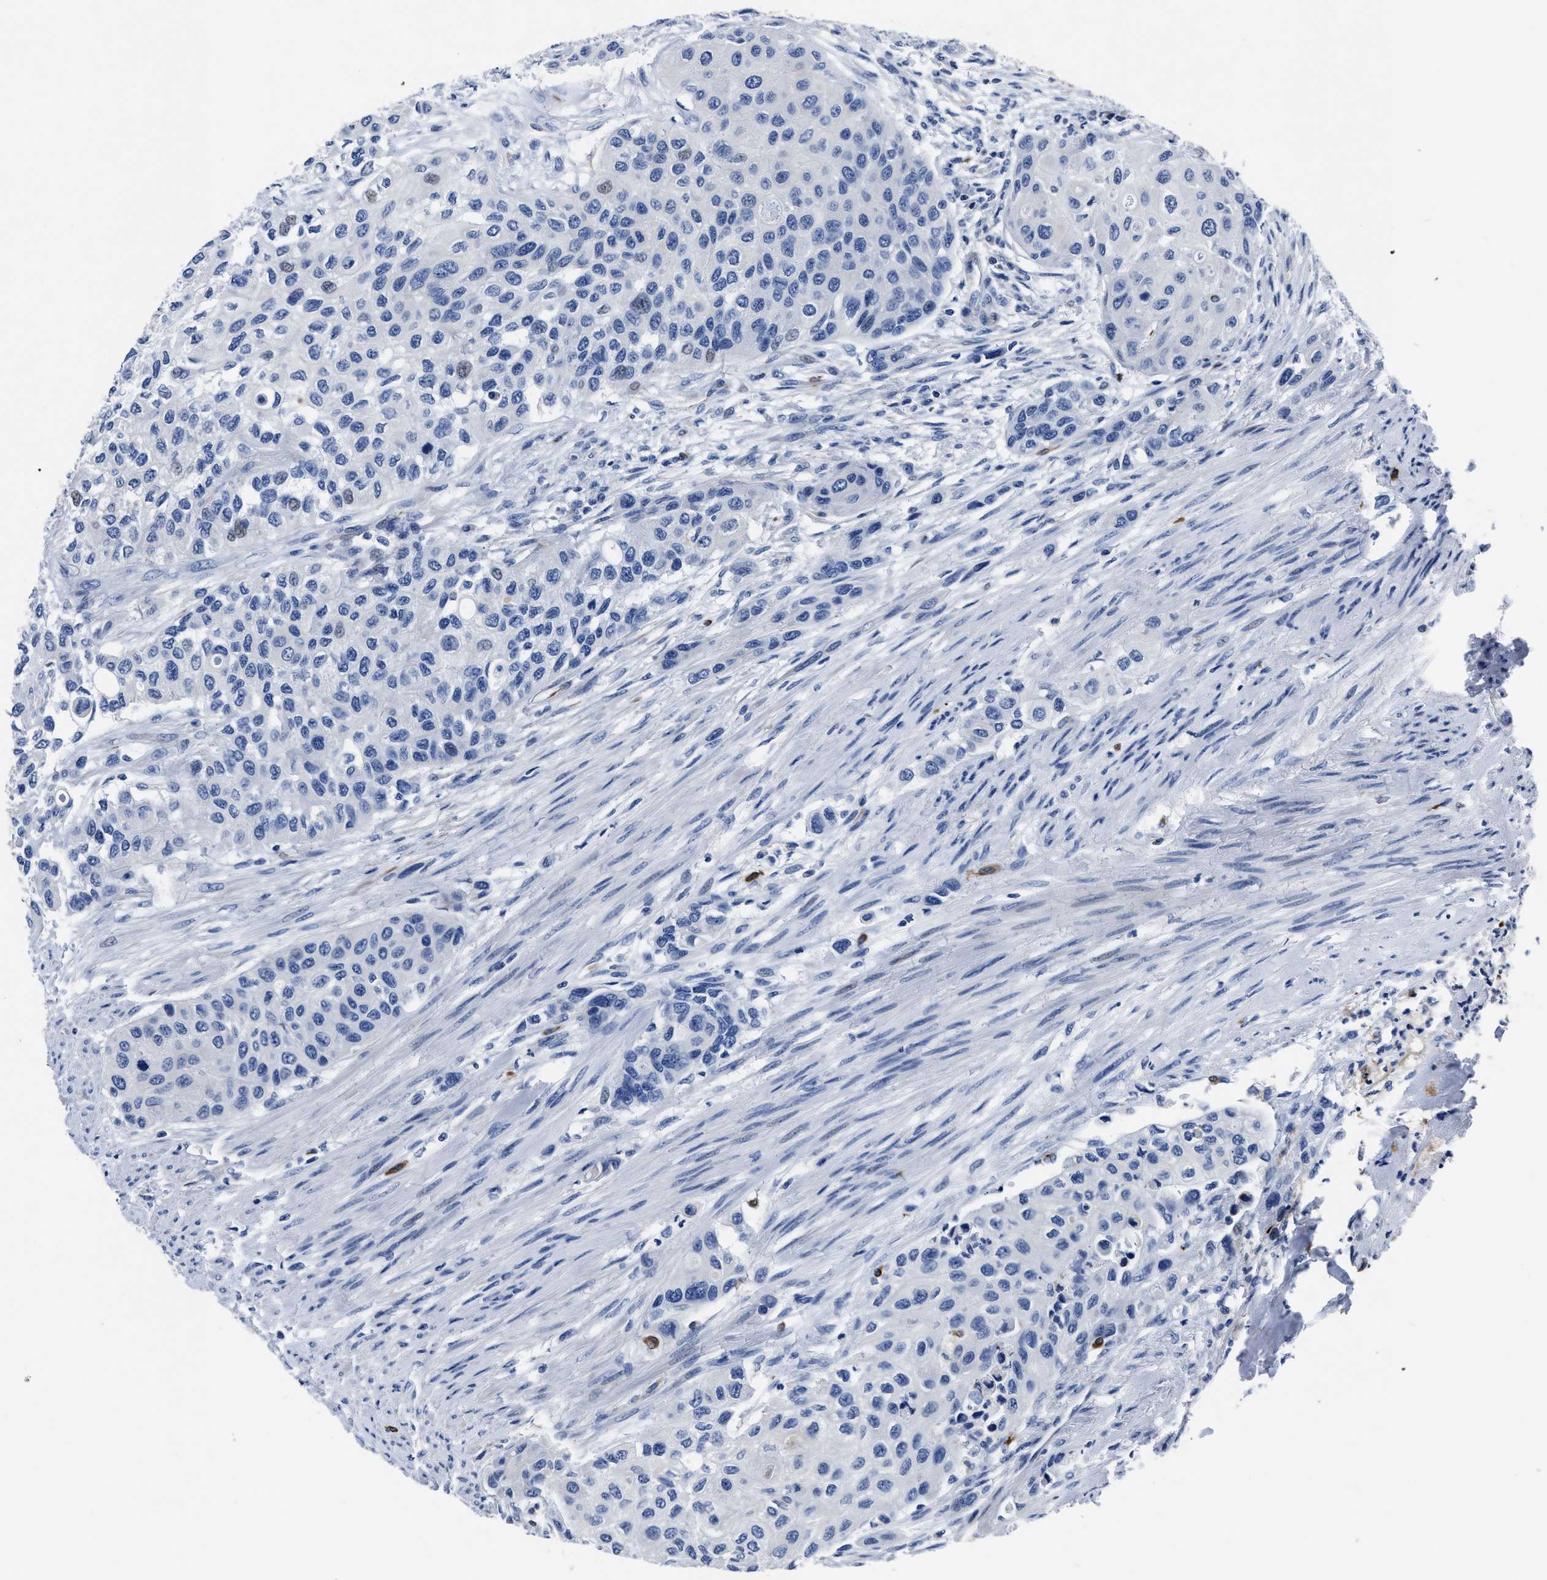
{"staining": {"intensity": "negative", "quantity": "none", "location": "none"}, "tissue": "urothelial cancer", "cell_type": "Tumor cells", "image_type": "cancer", "snomed": [{"axis": "morphology", "description": "Urothelial carcinoma, High grade"}, {"axis": "topography", "description": "Urinary bladder"}], "caption": "High power microscopy micrograph of an immunohistochemistry photomicrograph of urothelial cancer, revealing no significant staining in tumor cells.", "gene": "OR10G3", "patient": {"sex": "female", "age": 56}}